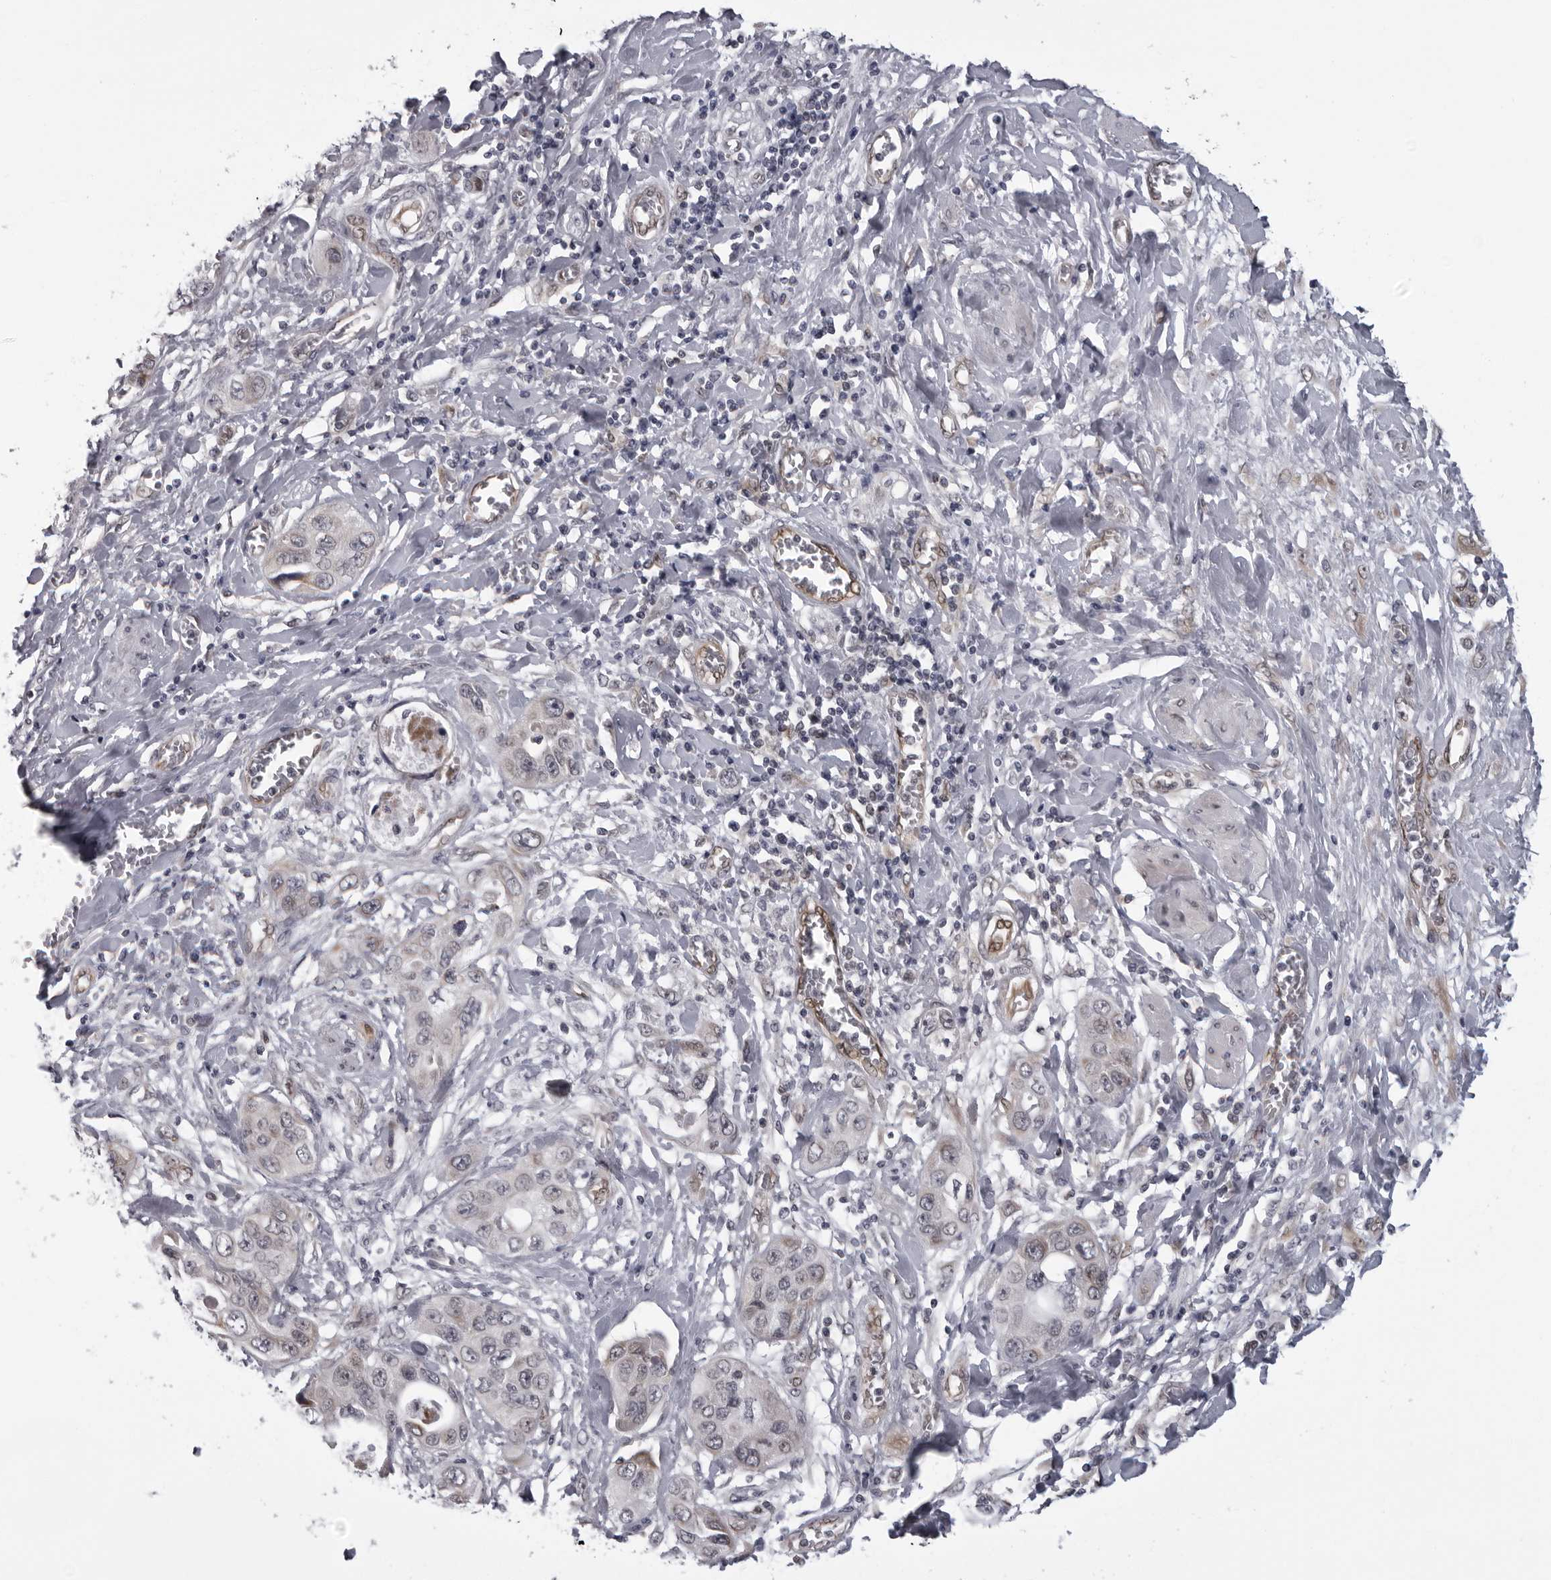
{"staining": {"intensity": "weak", "quantity": "<25%", "location": "cytoplasmic/membranous"}, "tissue": "pancreatic cancer", "cell_type": "Tumor cells", "image_type": "cancer", "snomed": [{"axis": "morphology", "description": "Adenocarcinoma, NOS"}, {"axis": "topography", "description": "Pancreas"}], "caption": "This is an immunohistochemistry photomicrograph of pancreatic cancer. There is no staining in tumor cells.", "gene": "MAPK12", "patient": {"sex": "female", "age": 70}}